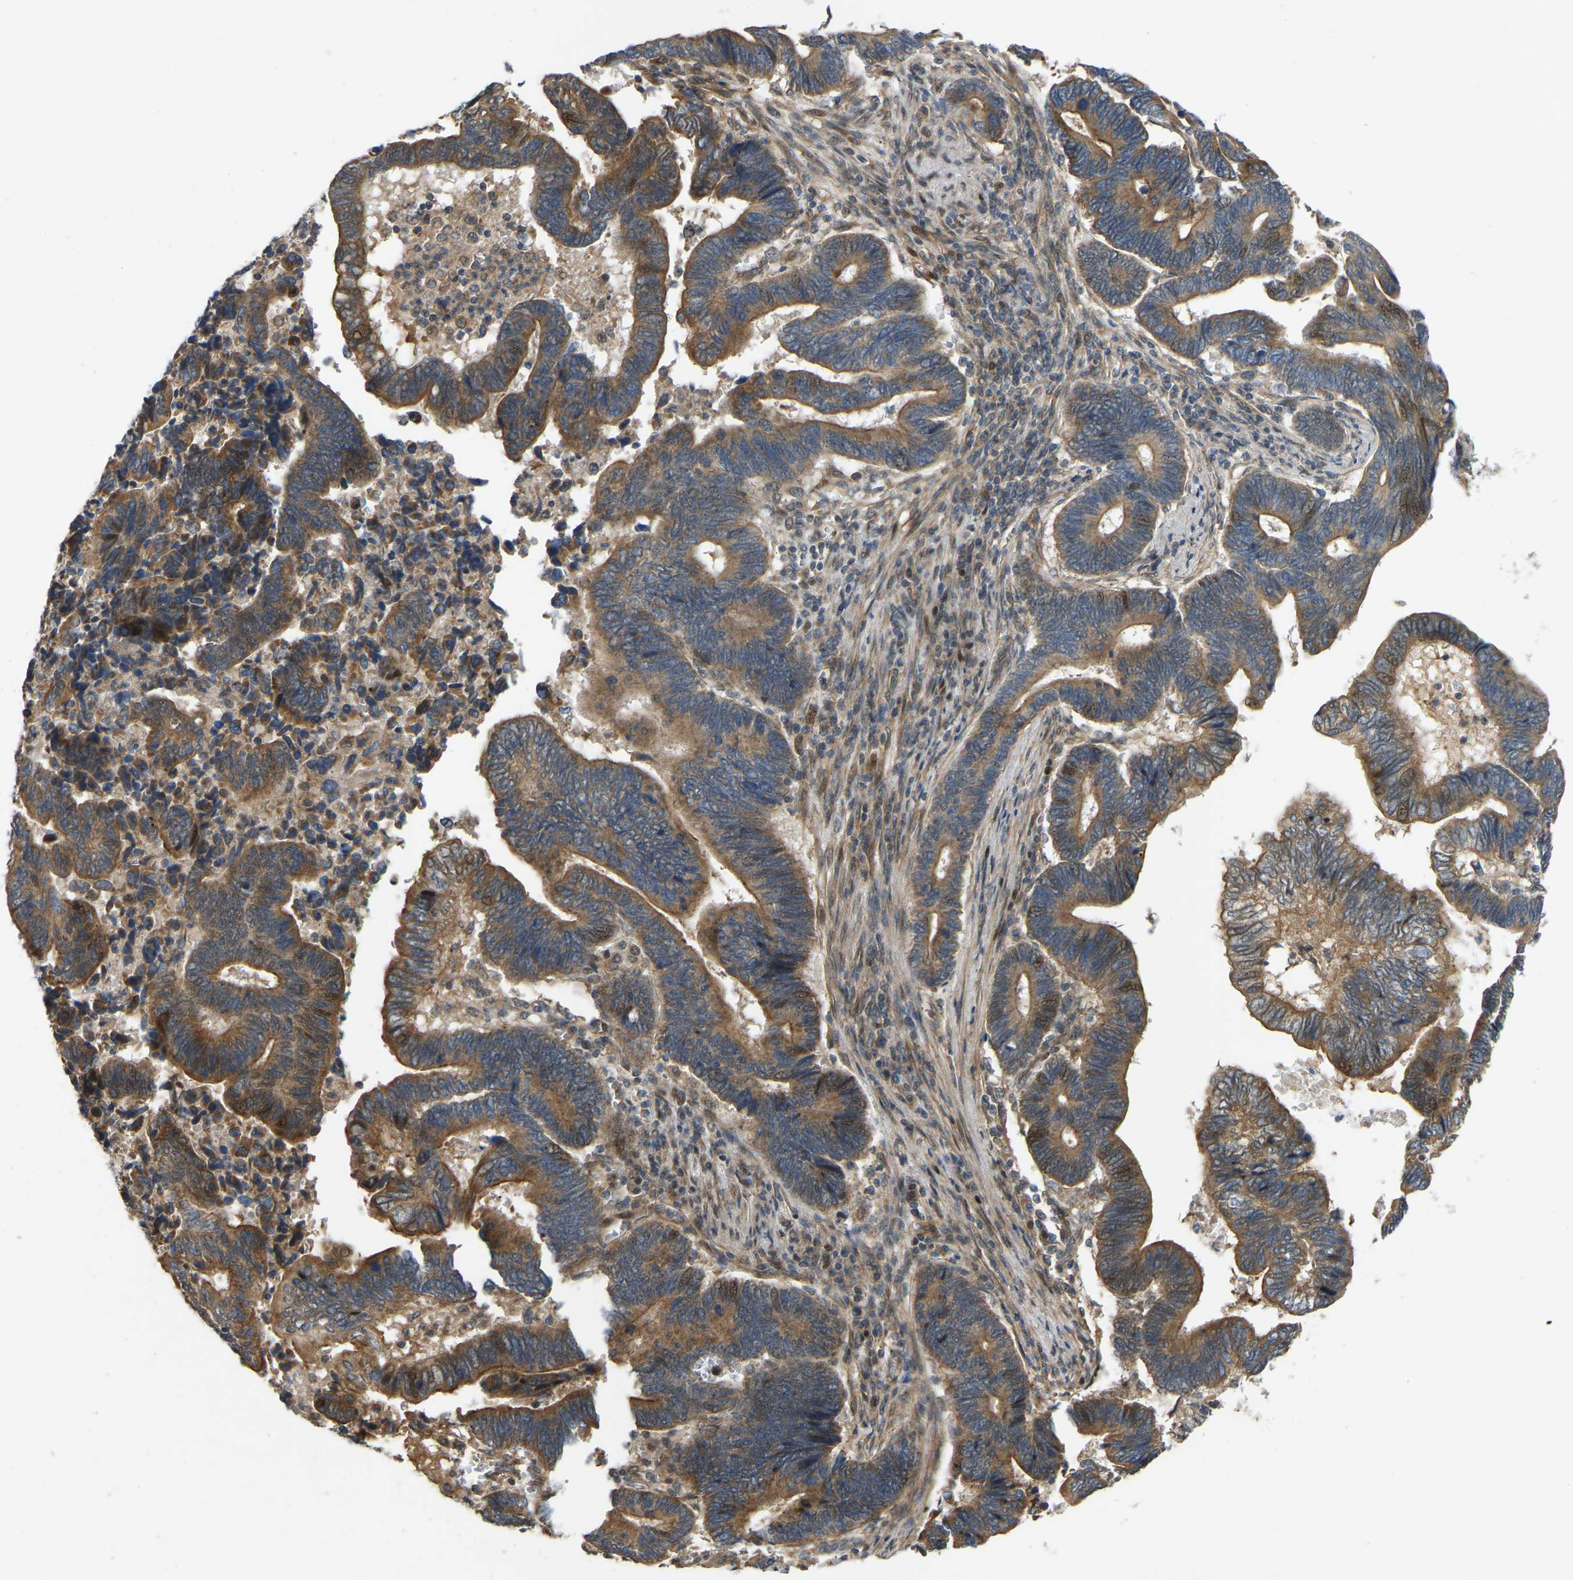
{"staining": {"intensity": "moderate", "quantity": ">75%", "location": "cytoplasmic/membranous"}, "tissue": "pancreatic cancer", "cell_type": "Tumor cells", "image_type": "cancer", "snomed": [{"axis": "morphology", "description": "Adenocarcinoma, NOS"}, {"axis": "topography", "description": "Pancreas"}], "caption": "Human adenocarcinoma (pancreatic) stained with a protein marker shows moderate staining in tumor cells.", "gene": "C21orf91", "patient": {"sex": "female", "age": 70}}